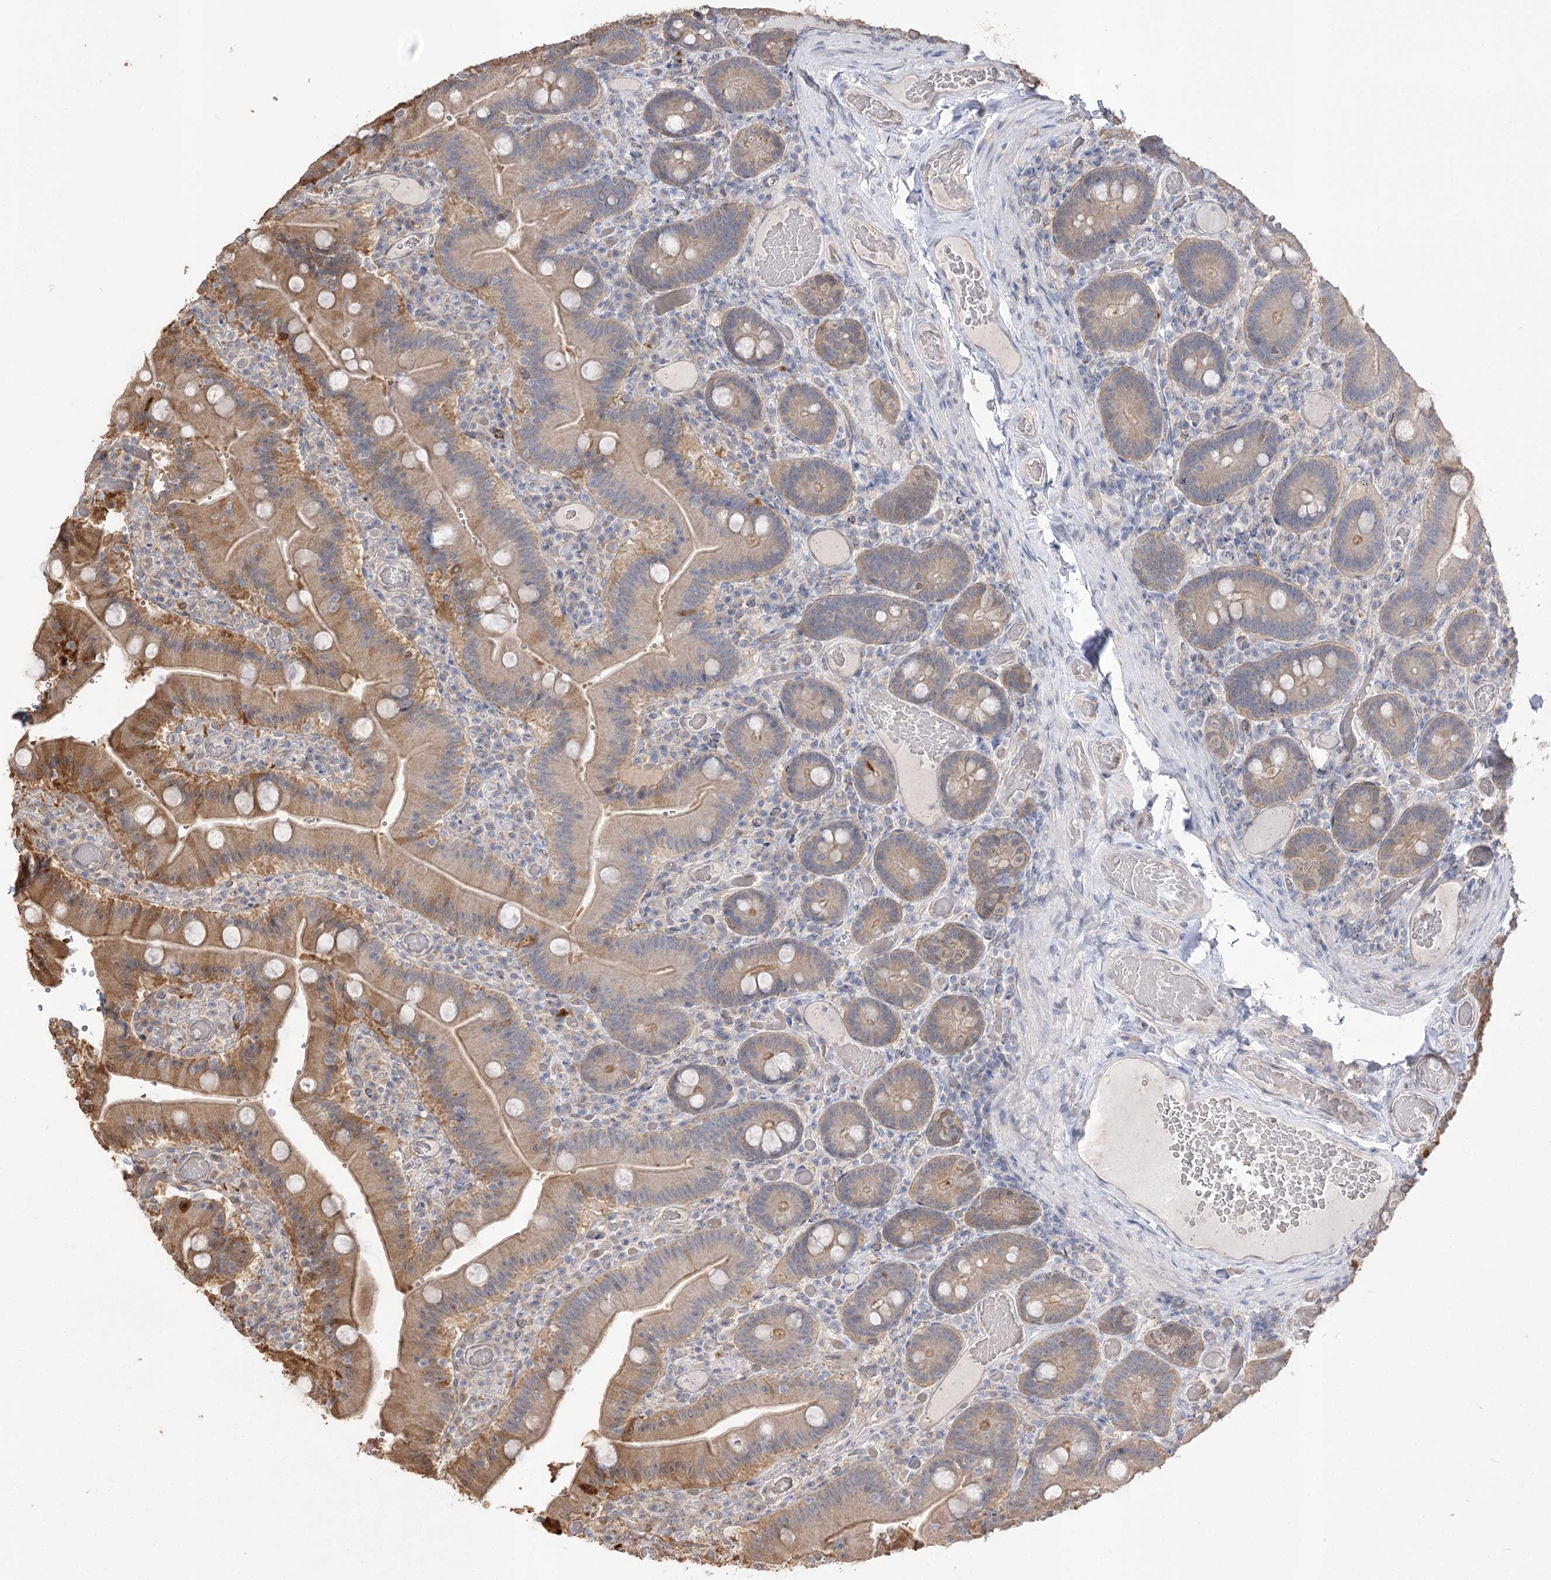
{"staining": {"intensity": "moderate", "quantity": ">75%", "location": "cytoplasmic/membranous"}, "tissue": "duodenum", "cell_type": "Glandular cells", "image_type": "normal", "snomed": [{"axis": "morphology", "description": "Normal tissue, NOS"}, {"axis": "topography", "description": "Duodenum"}], "caption": "DAB immunohistochemical staining of normal duodenum demonstrates moderate cytoplasmic/membranous protein positivity in about >75% of glandular cells. (DAB (3,3'-diaminobenzidine) IHC, brown staining for protein, blue staining for nuclei).", "gene": "R3HDM2", "patient": {"sex": "female", "age": 62}}